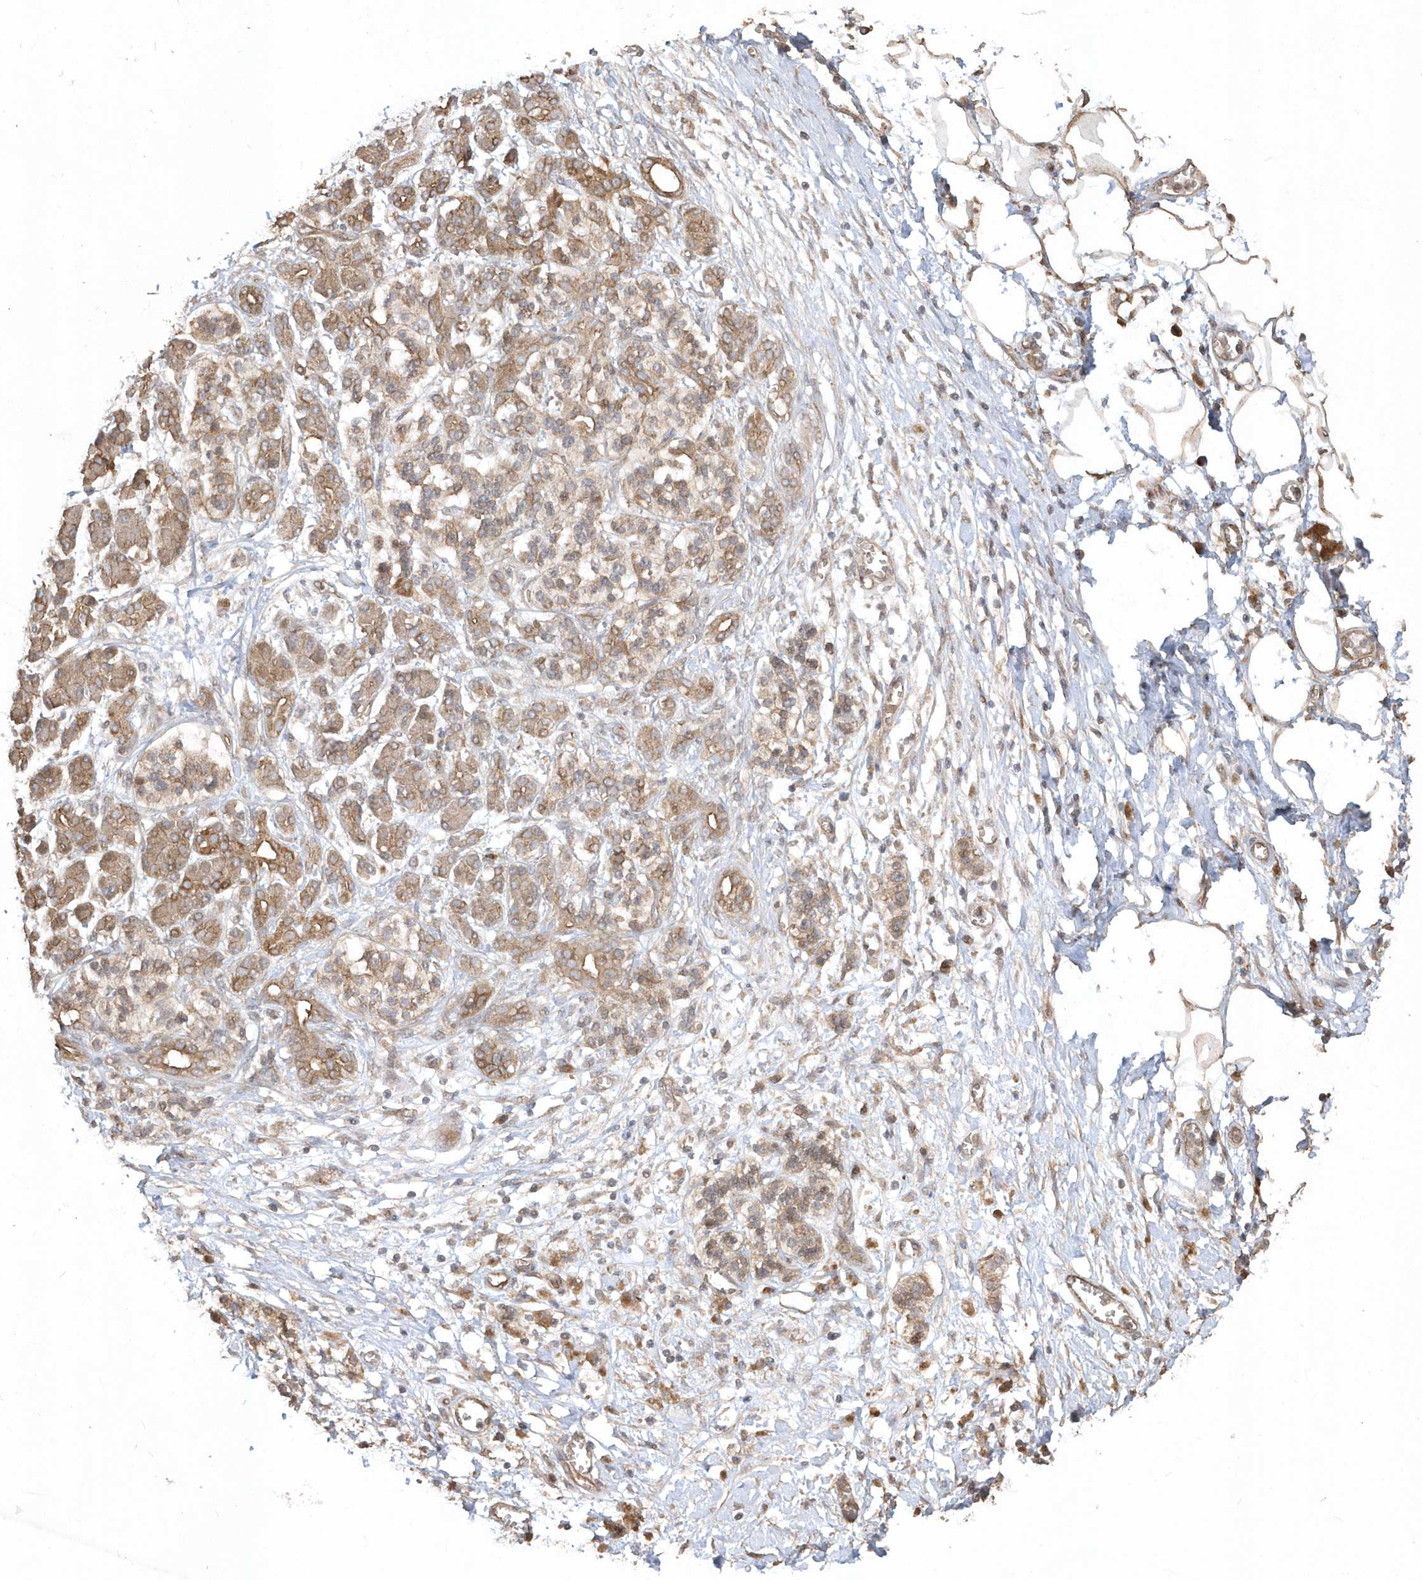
{"staining": {"intensity": "moderate", "quantity": ">75%", "location": "cytoplasmic/membranous"}, "tissue": "adipose tissue", "cell_type": "Adipocytes", "image_type": "normal", "snomed": [{"axis": "morphology", "description": "Normal tissue, NOS"}, {"axis": "morphology", "description": "Adenocarcinoma, NOS"}, {"axis": "topography", "description": "Pancreas"}, {"axis": "topography", "description": "Peripheral nerve tissue"}], "caption": "Immunohistochemical staining of benign human adipose tissue exhibits moderate cytoplasmic/membranous protein staining in about >75% of adipocytes. The staining was performed using DAB to visualize the protein expression in brown, while the nuclei were stained in blue with hematoxylin (Magnification: 20x).", "gene": "HERPUD1", "patient": {"sex": "male", "age": 59}}